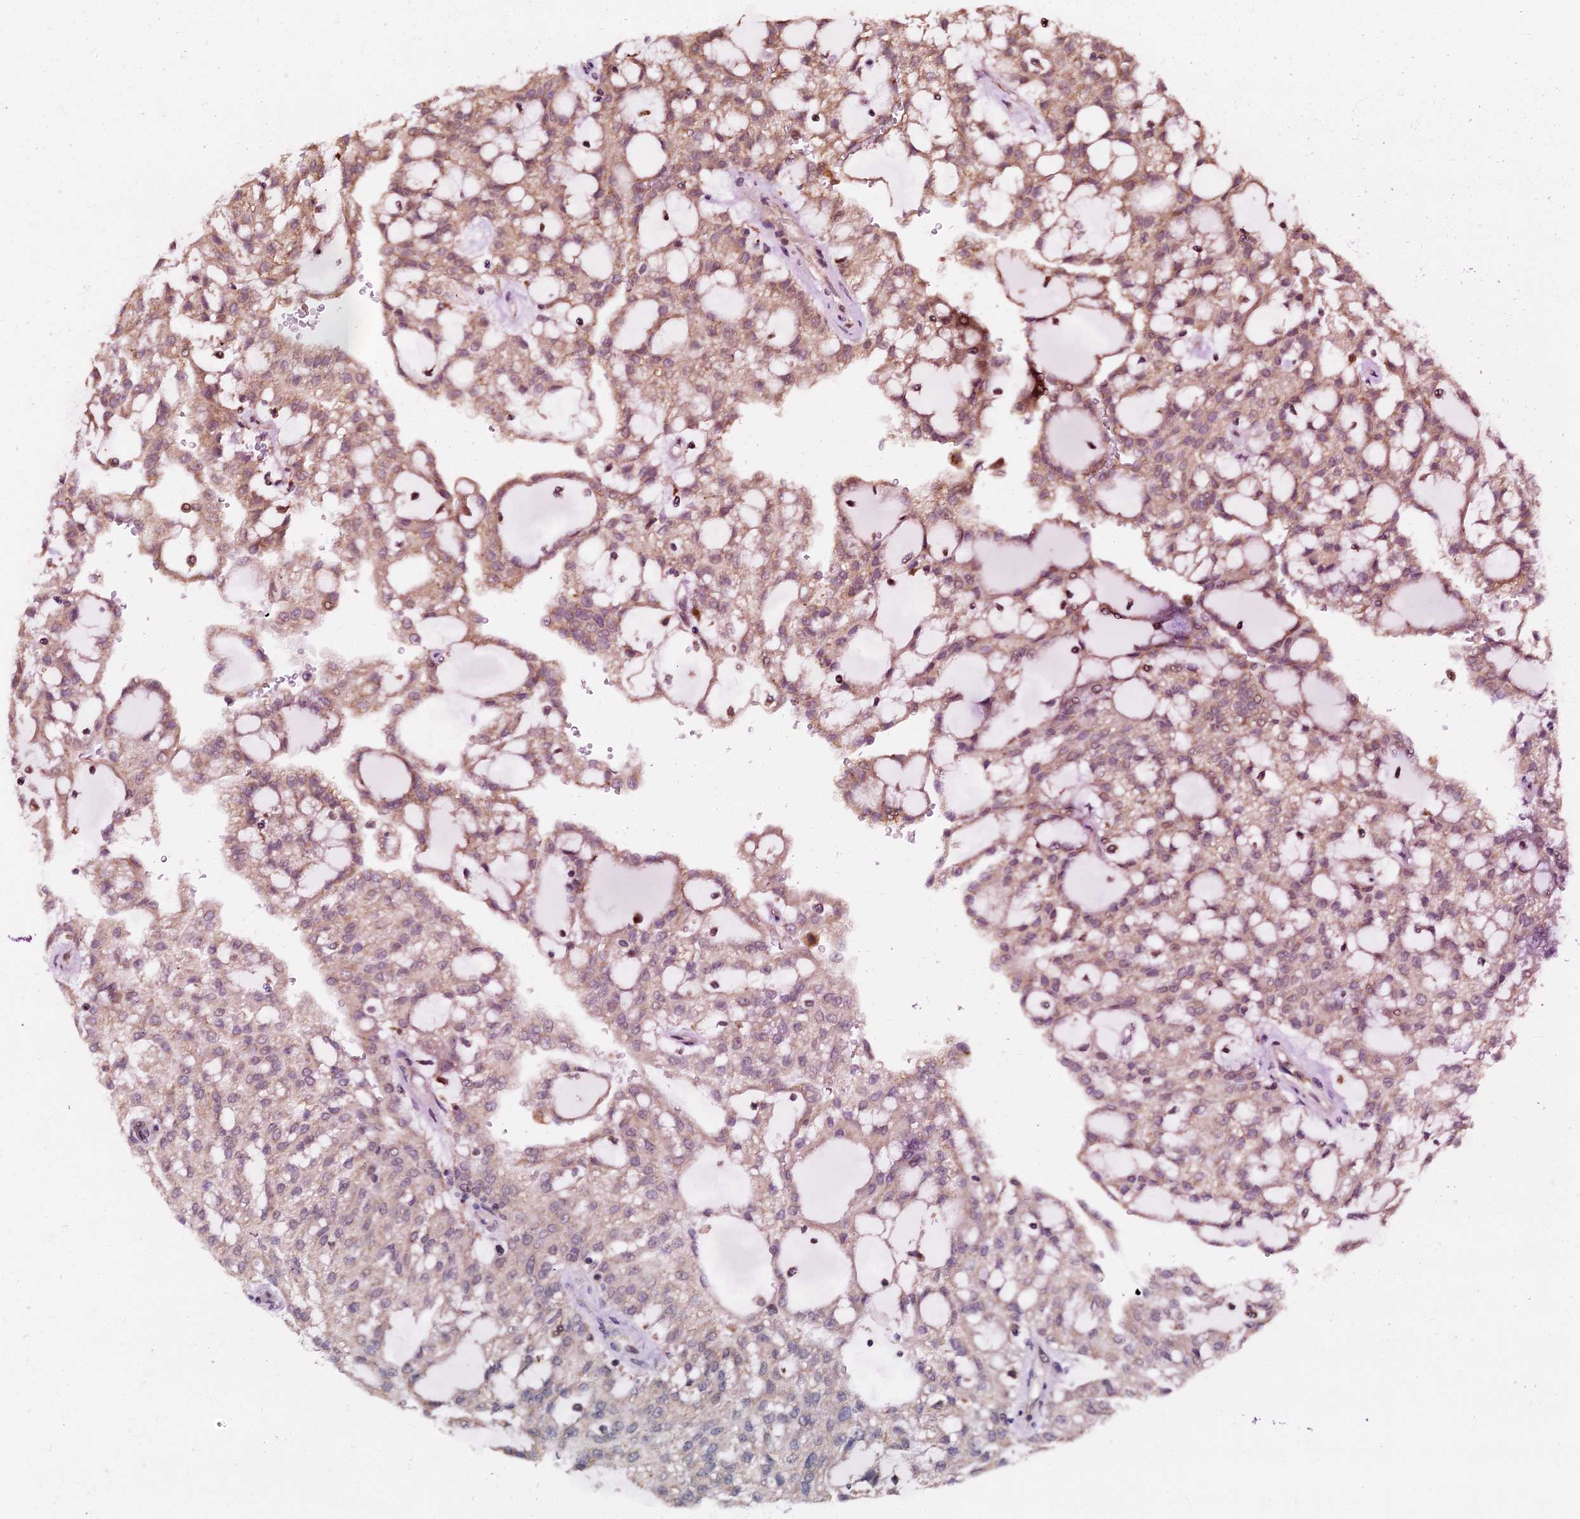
{"staining": {"intensity": "weak", "quantity": "<25%", "location": "cytoplasmic/membranous"}, "tissue": "renal cancer", "cell_type": "Tumor cells", "image_type": "cancer", "snomed": [{"axis": "morphology", "description": "Adenocarcinoma, NOS"}, {"axis": "topography", "description": "Kidney"}], "caption": "Image shows no protein positivity in tumor cells of renal cancer (adenocarcinoma) tissue.", "gene": "MCMBP", "patient": {"sex": "male", "age": 63}}